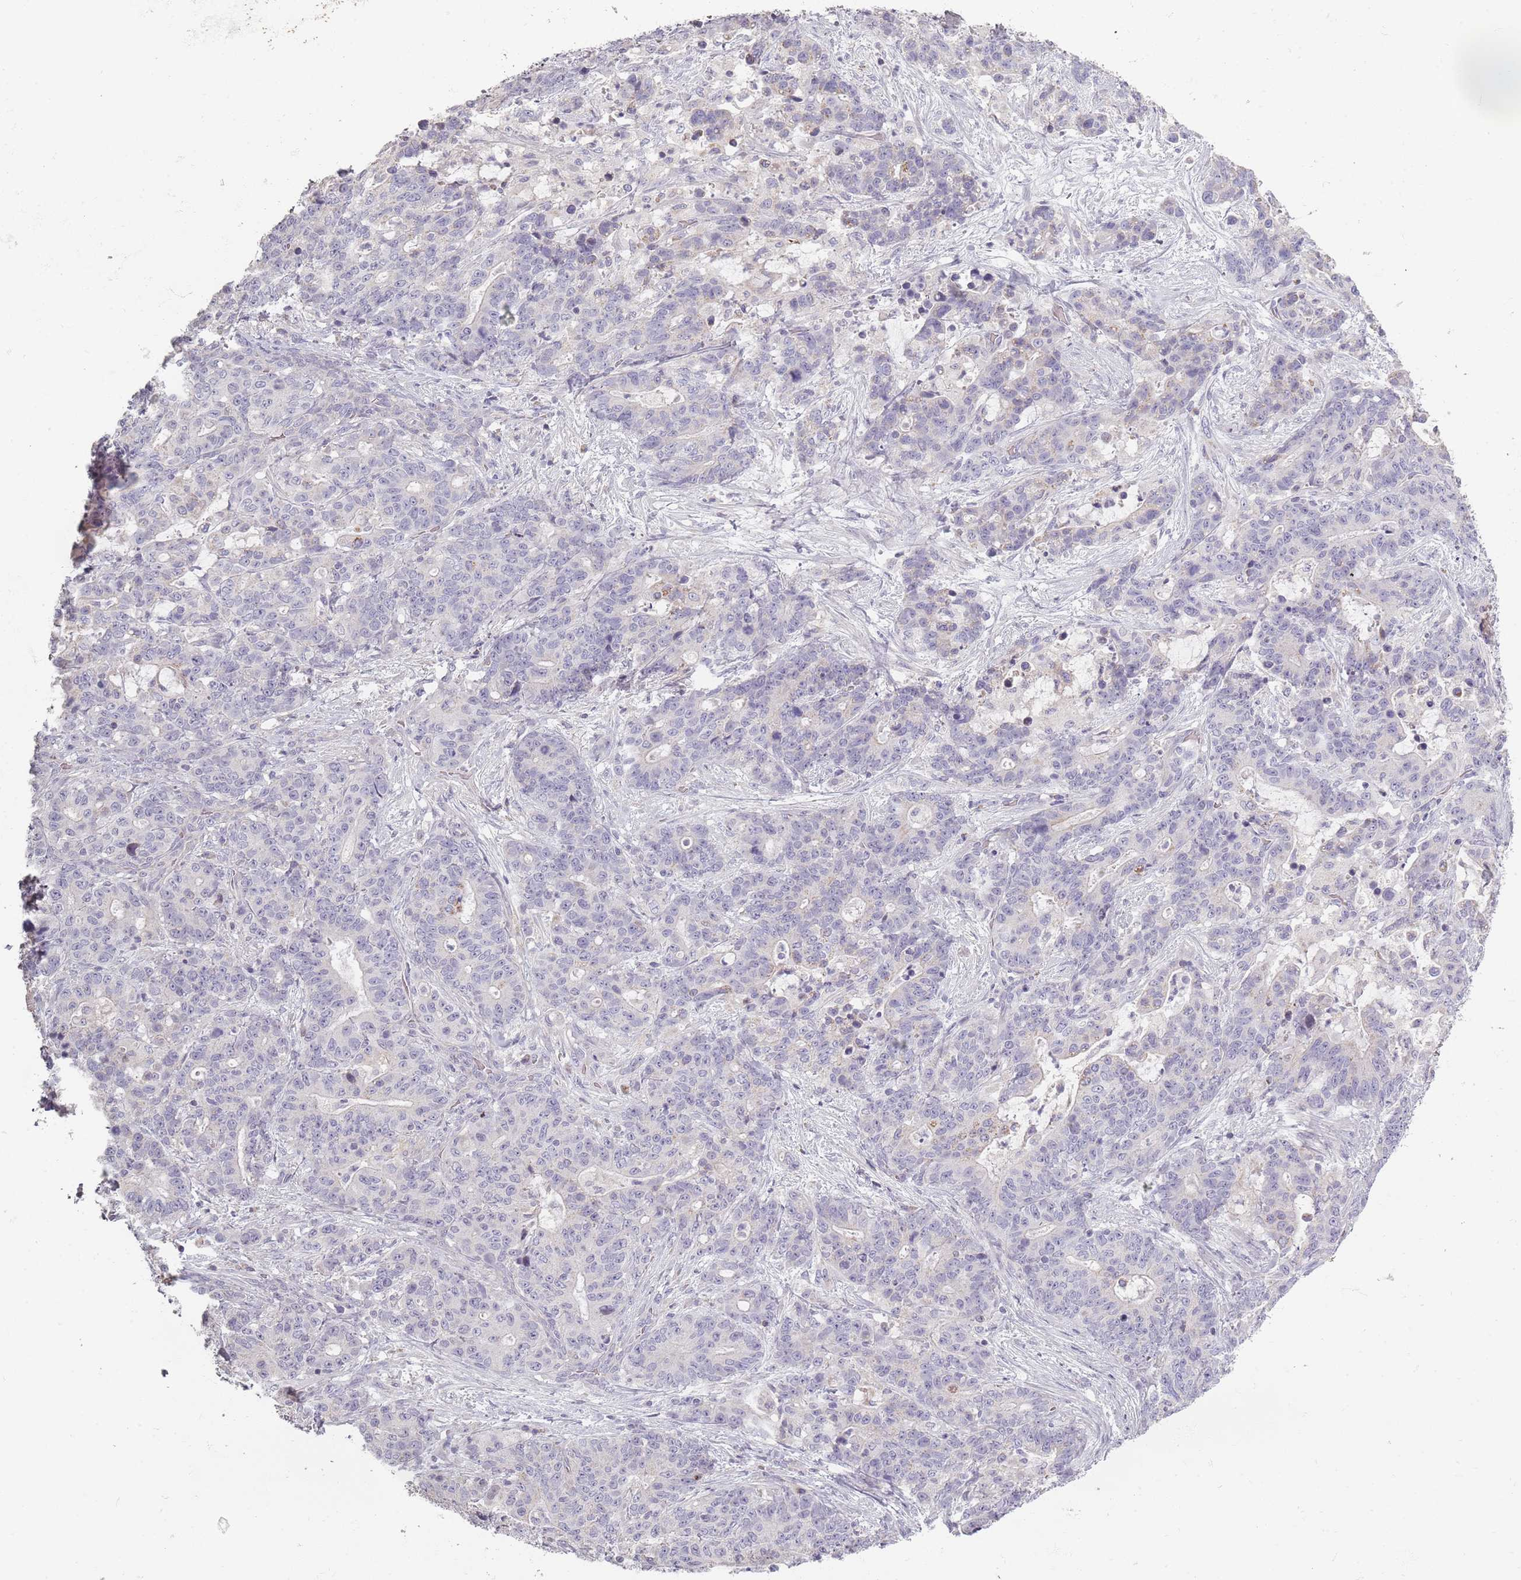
{"staining": {"intensity": "negative", "quantity": "none", "location": "none"}, "tissue": "stomach cancer", "cell_type": "Tumor cells", "image_type": "cancer", "snomed": [{"axis": "morphology", "description": "Normal tissue, NOS"}, {"axis": "morphology", "description": "Adenocarcinoma, NOS"}, {"axis": "topography", "description": "Stomach"}], "caption": "An immunohistochemistry photomicrograph of adenocarcinoma (stomach) is shown. There is no staining in tumor cells of adenocarcinoma (stomach). The staining was performed using DAB to visualize the protein expression in brown, while the nuclei were stained in blue with hematoxylin (Magnification: 20x).", "gene": "SYNGR3", "patient": {"sex": "female", "age": 64}}